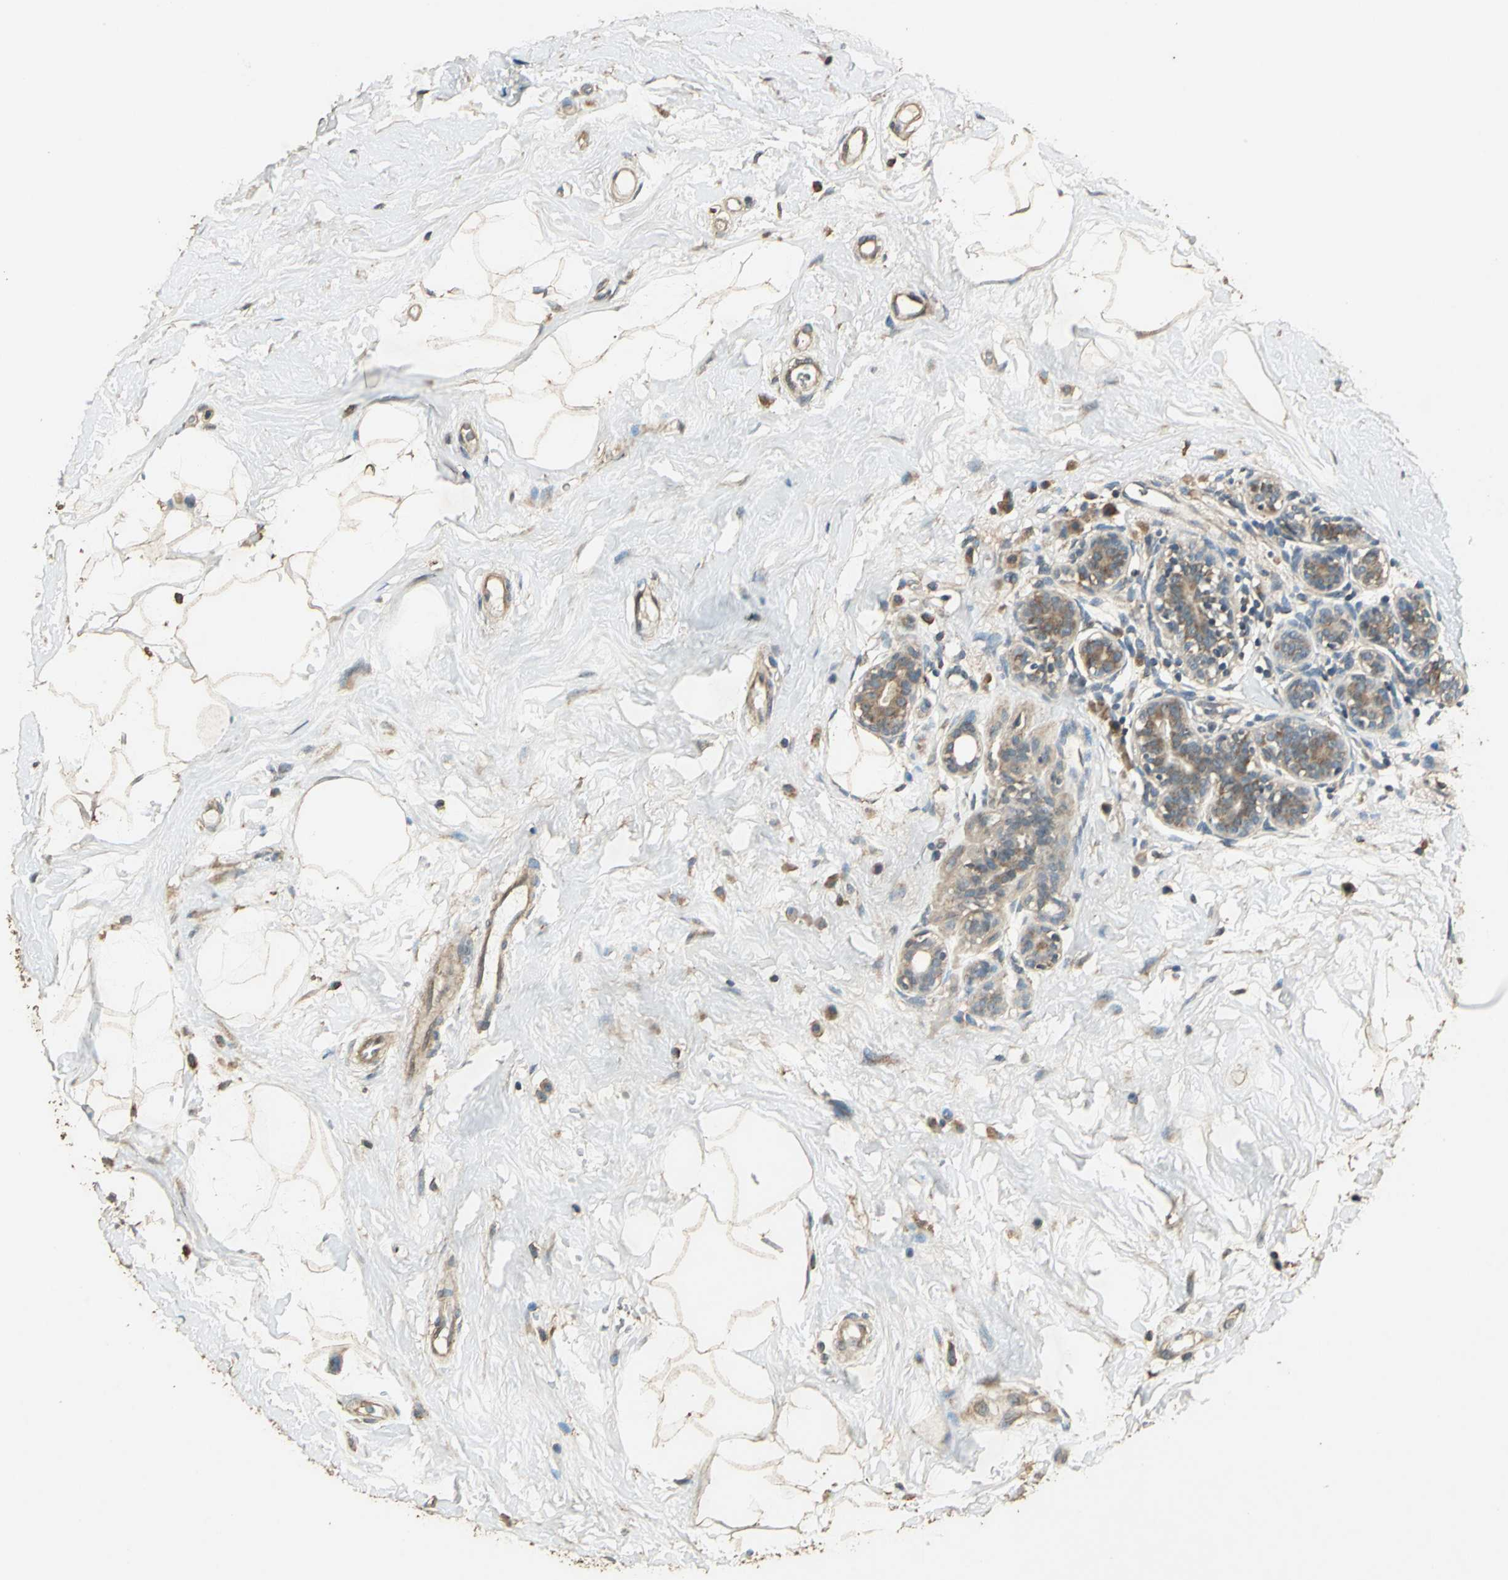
{"staining": {"intensity": "moderate", "quantity": ">75%", "location": "cytoplasmic/membranous"}, "tissue": "breast cancer", "cell_type": "Tumor cells", "image_type": "cancer", "snomed": [{"axis": "morphology", "description": "Lobular carcinoma, in situ"}, {"axis": "morphology", "description": "Lobular carcinoma"}, {"axis": "topography", "description": "Breast"}], "caption": "There is medium levels of moderate cytoplasmic/membranous positivity in tumor cells of breast cancer (lobular carcinoma in situ), as demonstrated by immunohistochemical staining (brown color).", "gene": "TMPRSS4", "patient": {"sex": "female", "age": 41}}